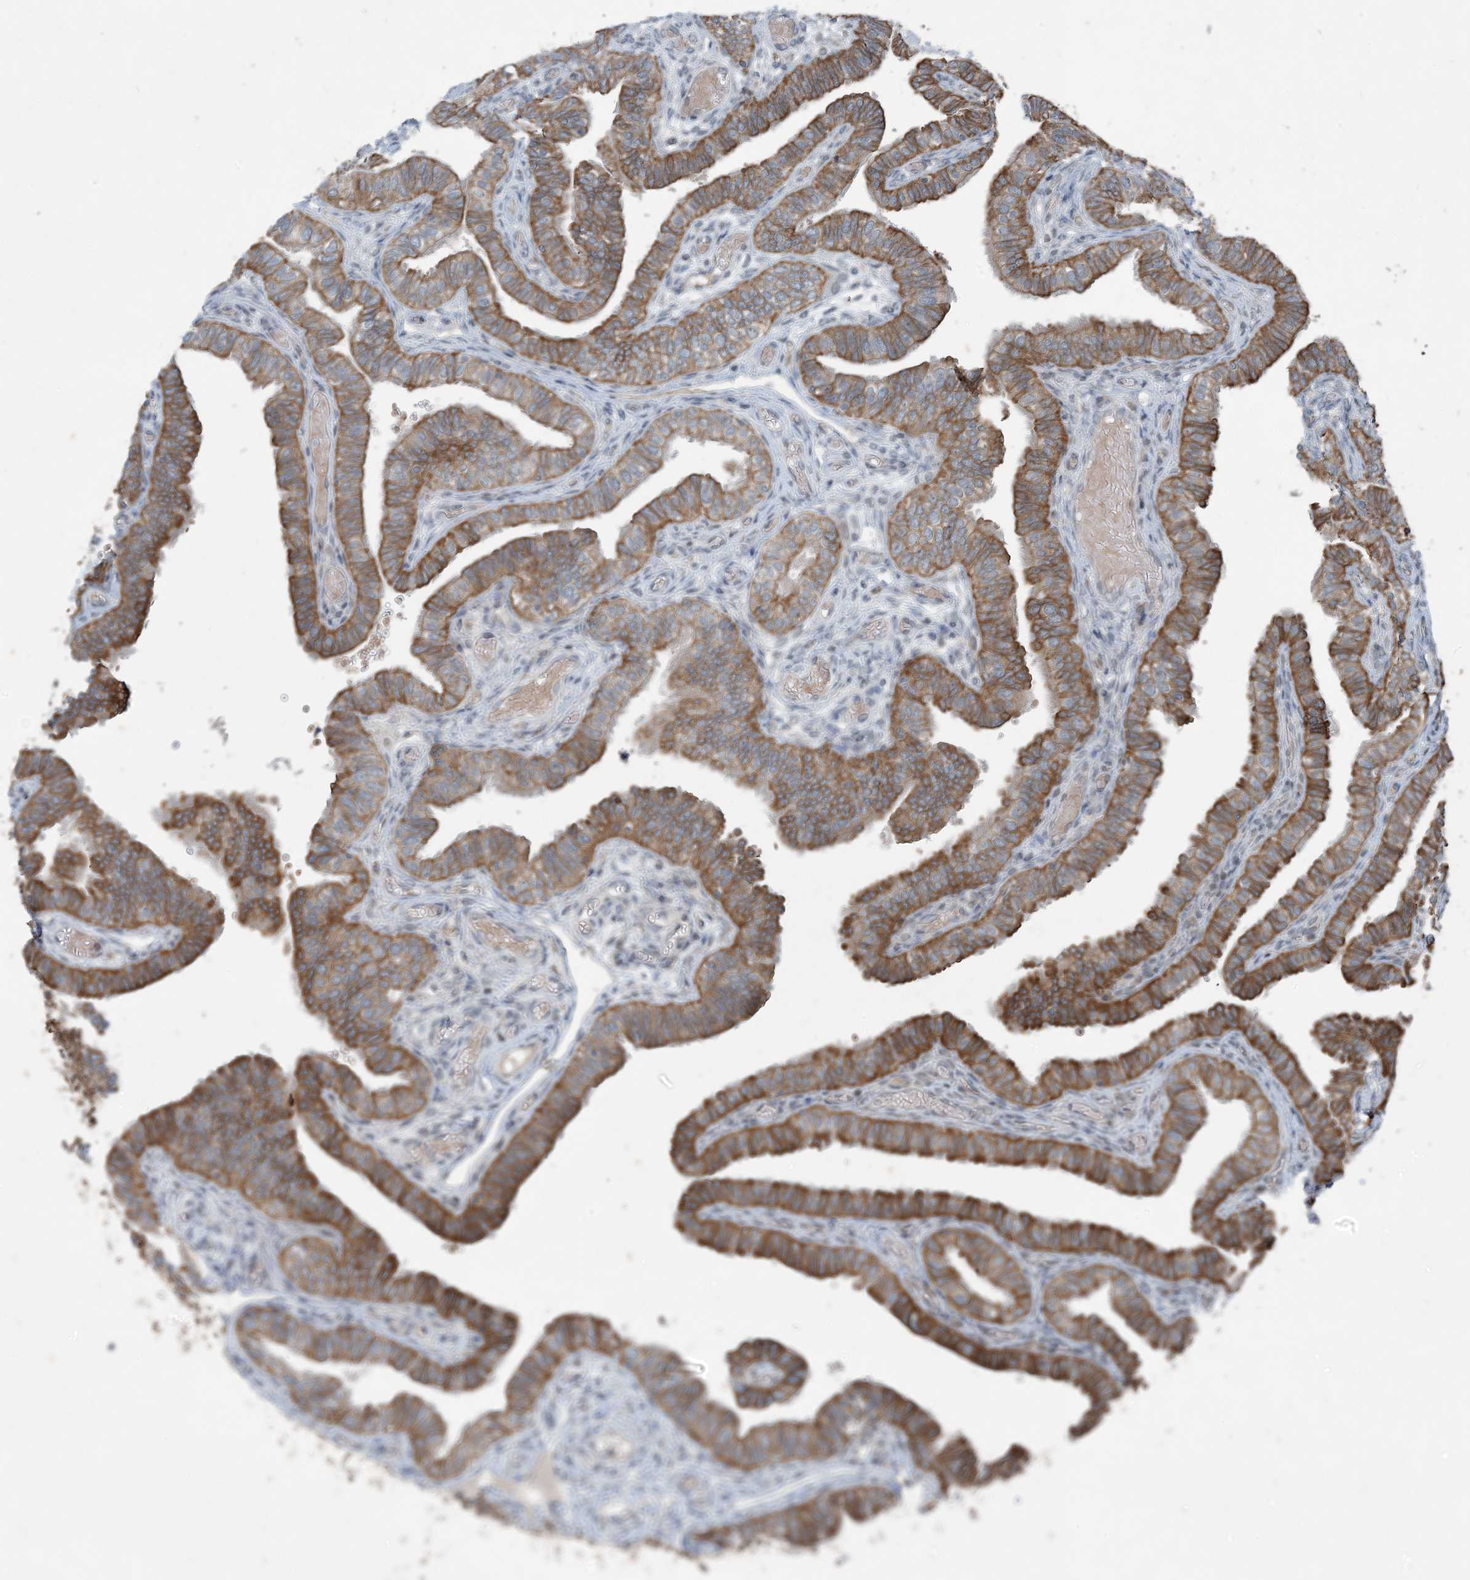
{"staining": {"intensity": "strong", "quantity": "25%-75%", "location": "cytoplasmic/membranous"}, "tissue": "fallopian tube", "cell_type": "Glandular cells", "image_type": "normal", "snomed": [{"axis": "morphology", "description": "Normal tissue, NOS"}, {"axis": "topography", "description": "Fallopian tube"}], "caption": "DAB immunohistochemical staining of benign human fallopian tube exhibits strong cytoplasmic/membranous protein staining in about 25%-75% of glandular cells.", "gene": "PC", "patient": {"sex": "female", "age": 39}}